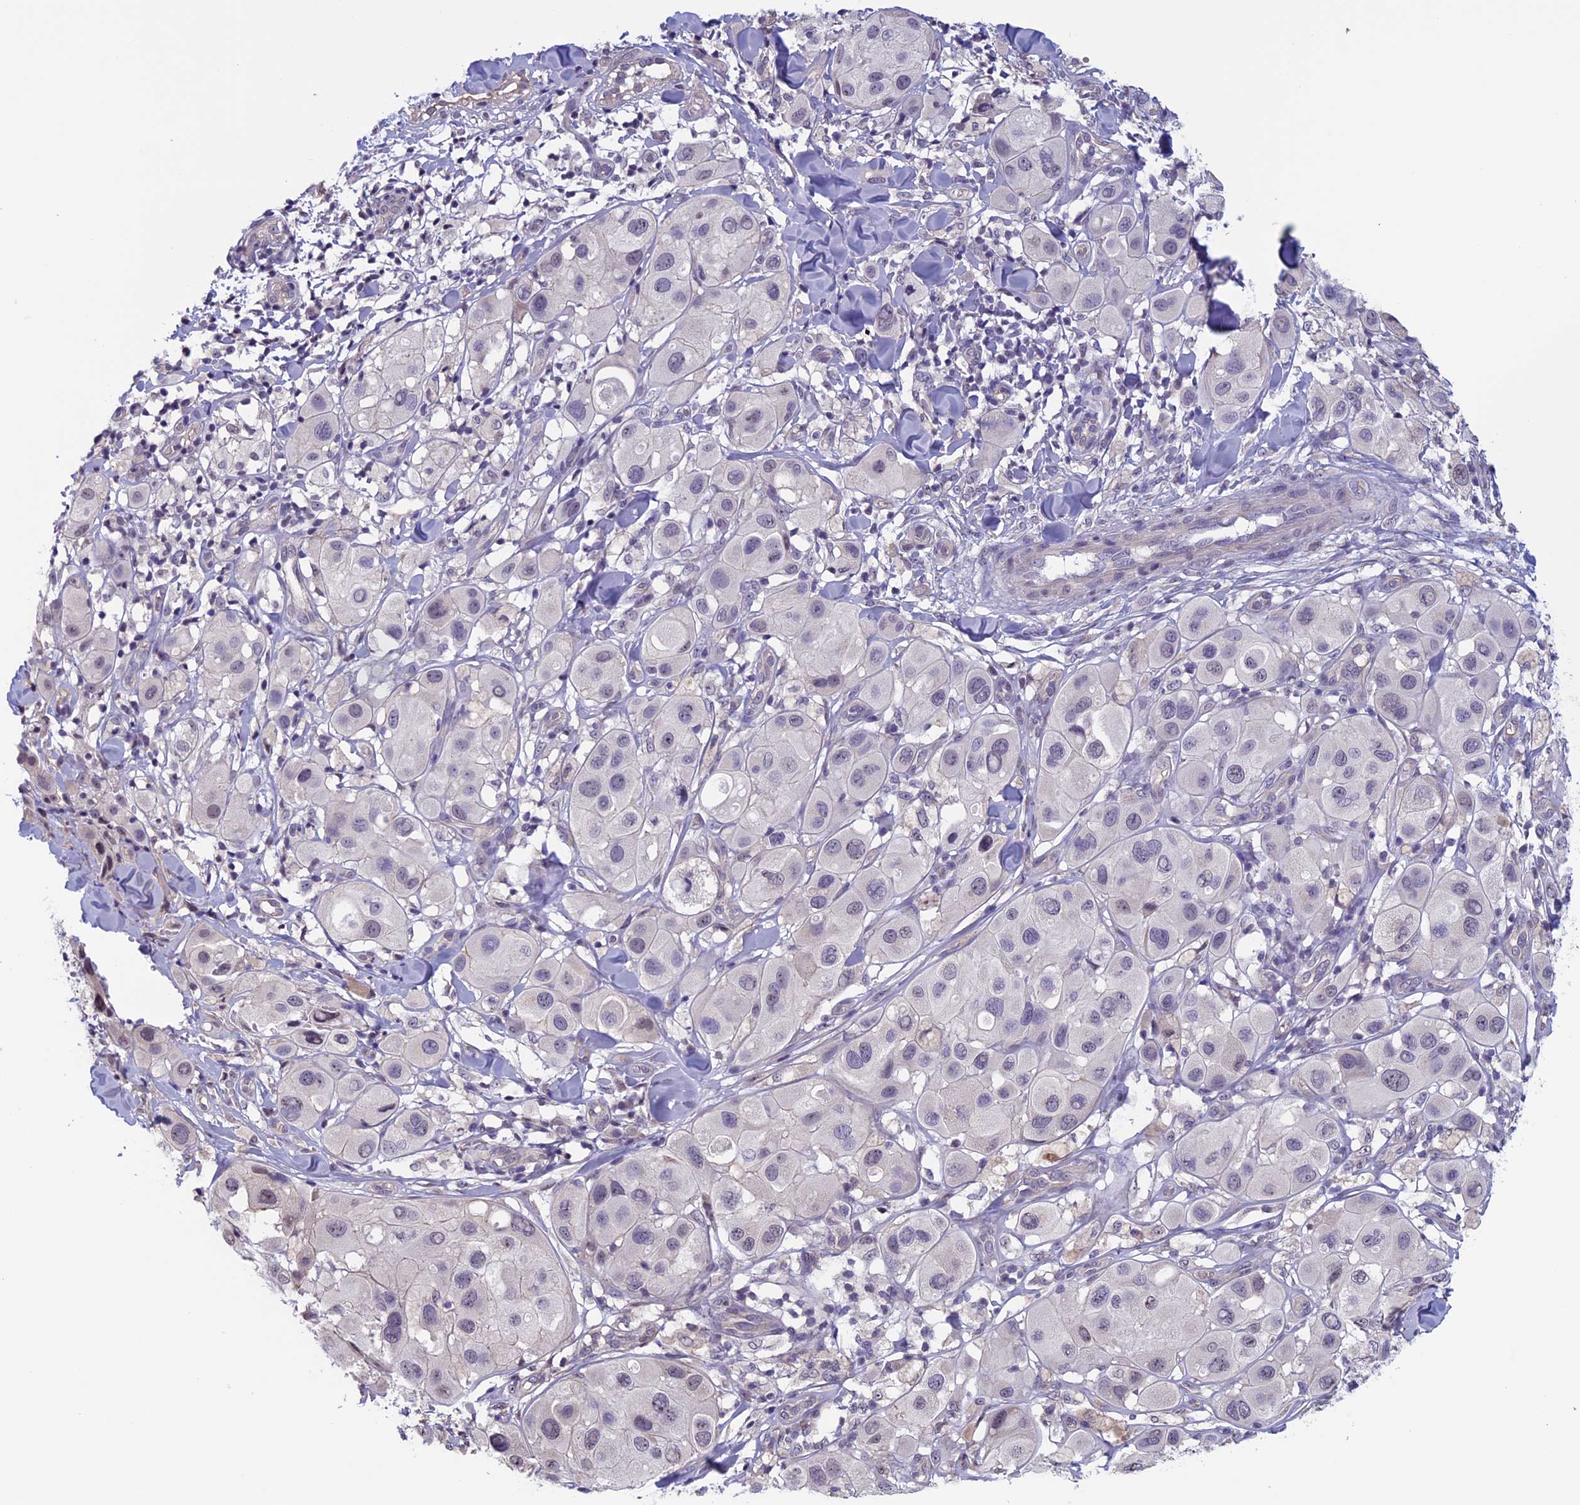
{"staining": {"intensity": "negative", "quantity": "none", "location": "none"}, "tissue": "melanoma", "cell_type": "Tumor cells", "image_type": "cancer", "snomed": [{"axis": "morphology", "description": "Malignant melanoma, Metastatic site"}, {"axis": "topography", "description": "Skin"}], "caption": "Tumor cells are negative for brown protein staining in melanoma.", "gene": "SLC1A6", "patient": {"sex": "male", "age": 41}}